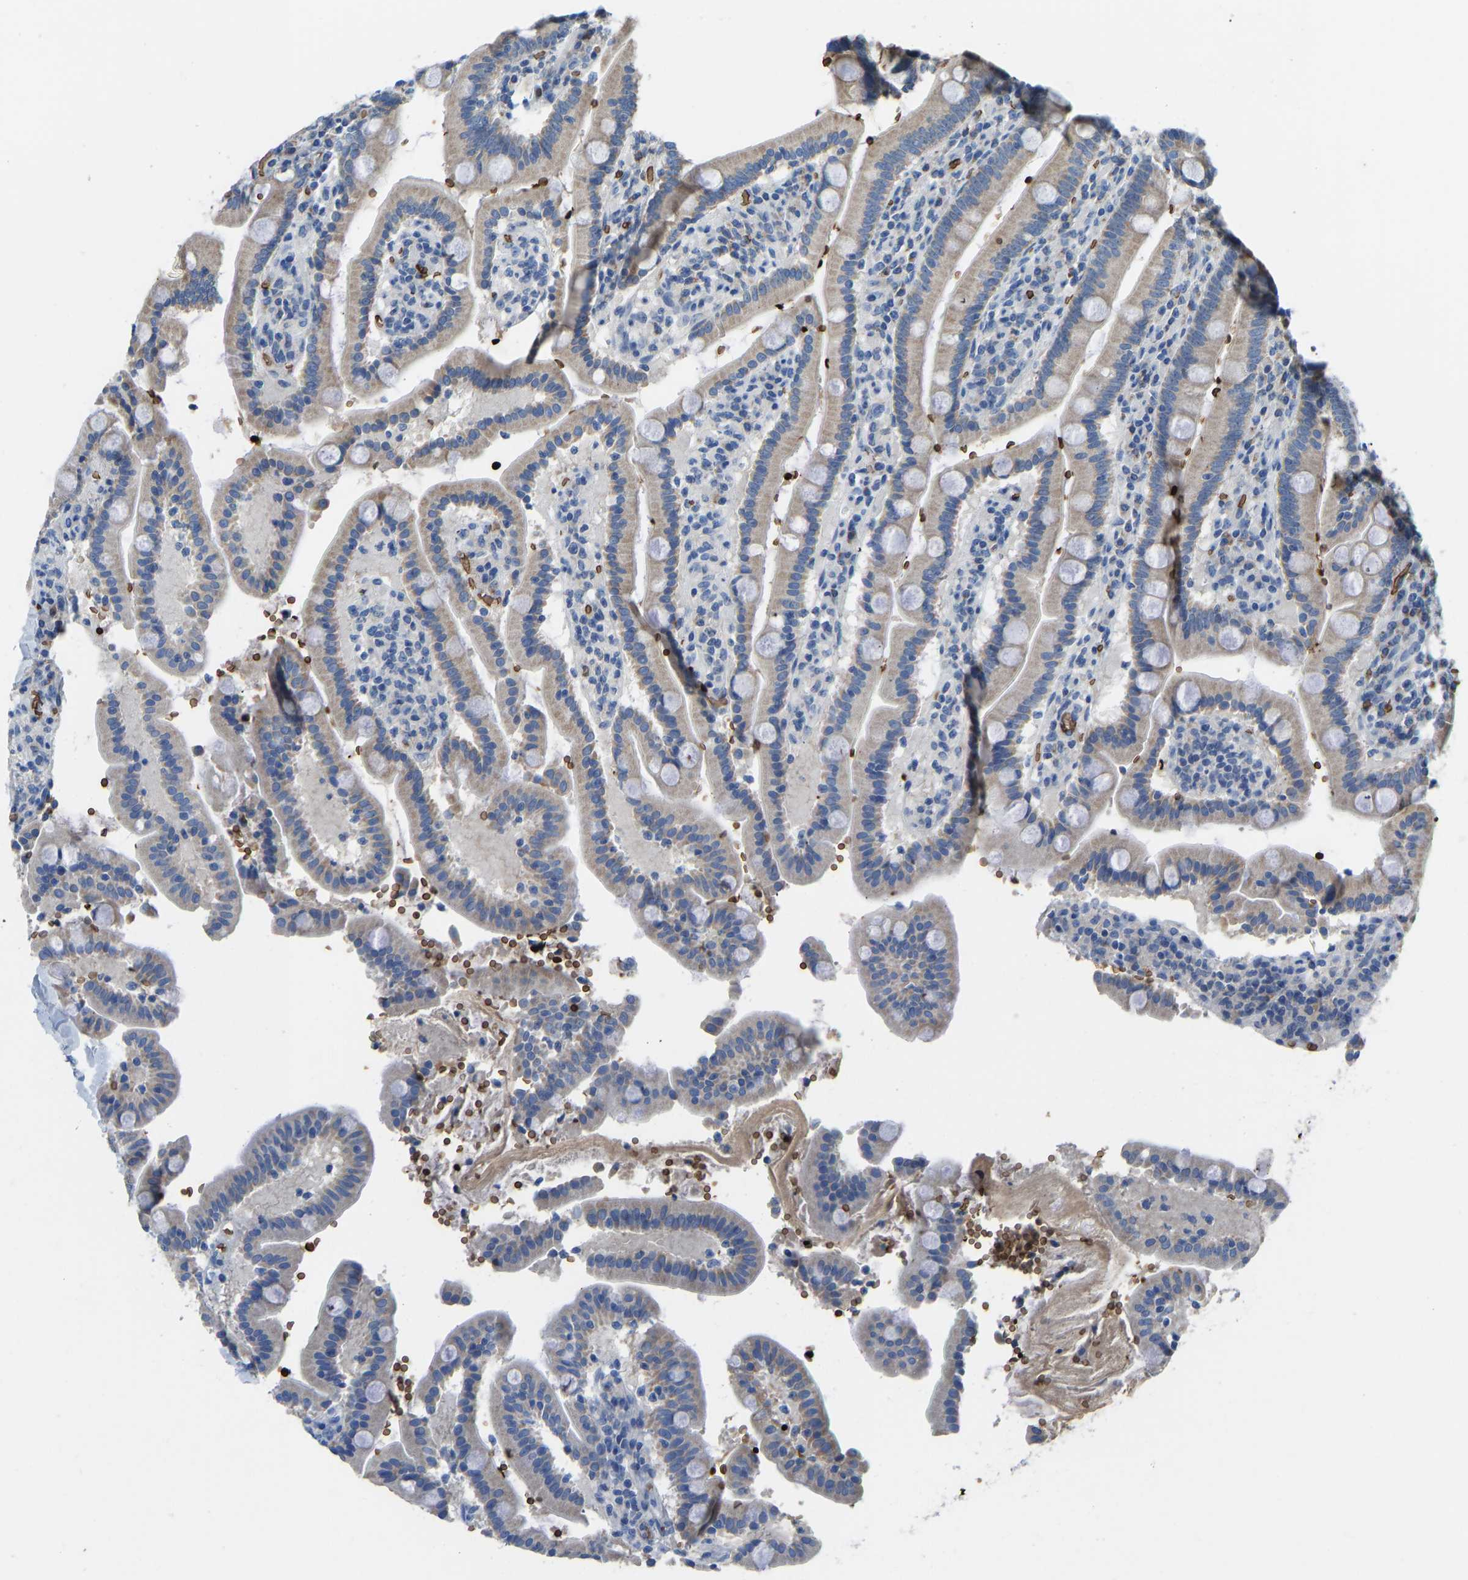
{"staining": {"intensity": "negative", "quantity": "none", "location": "none"}, "tissue": "duodenum", "cell_type": "Glandular cells", "image_type": "normal", "snomed": [{"axis": "morphology", "description": "Normal tissue, NOS"}, {"axis": "topography", "description": "Small intestine, NOS"}], "caption": "Immunohistochemistry micrograph of benign human duodenum stained for a protein (brown), which reveals no staining in glandular cells.", "gene": "PIGS", "patient": {"sex": "female", "age": 71}}